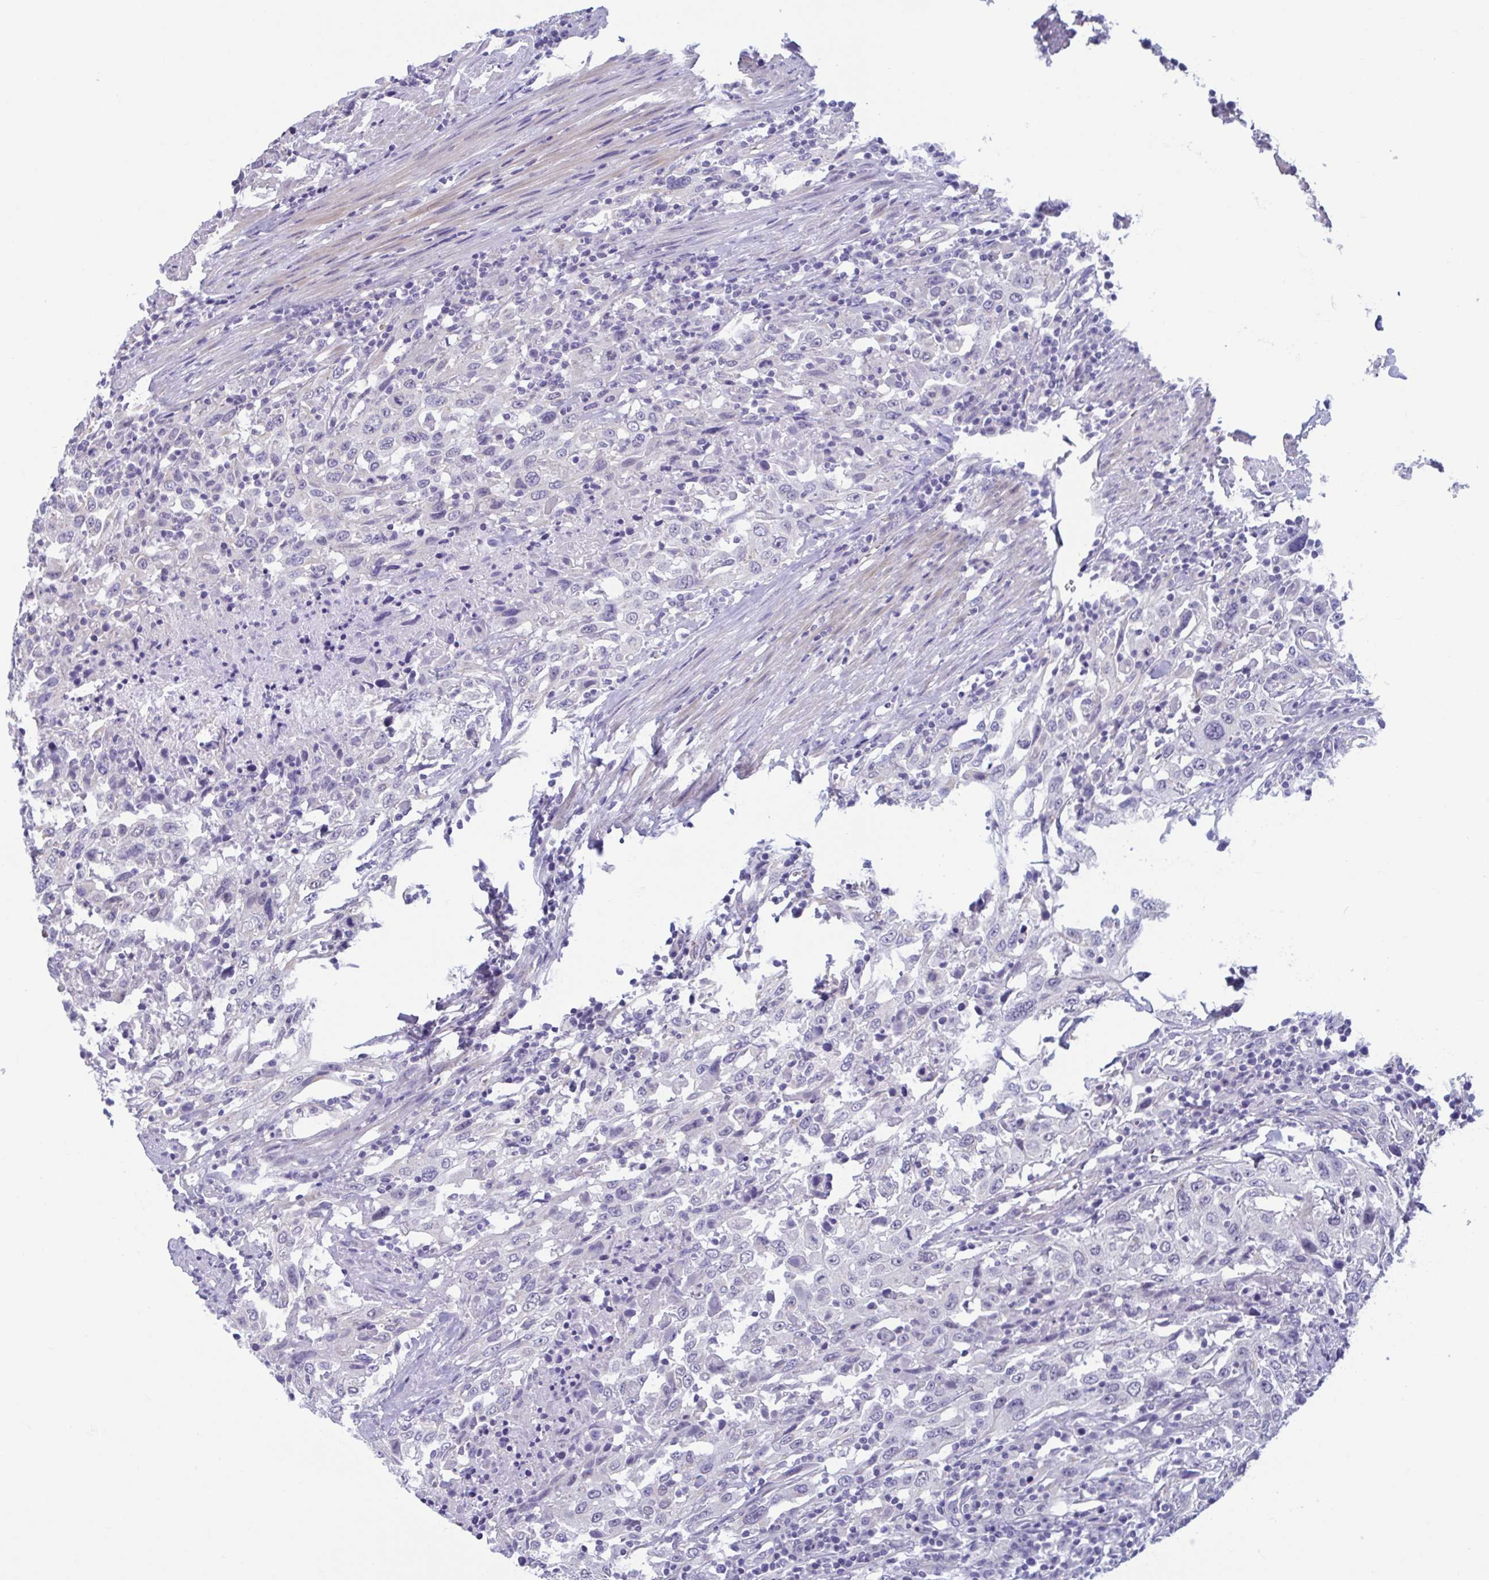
{"staining": {"intensity": "negative", "quantity": "none", "location": "none"}, "tissue": "urothelial cancer", "cell_type": "Tumor cells", "image_type": "cancer", "snomed": [{"axis": "morphology", "description": "Urothelial carcinoma, High grade"}, {"axis": "topography", "description": "Urinary bladder"}], "caption": "A micrograph of human urothelial cancer is negative for staining in tumor cells.", "gene": "MORC4", "patient": {"sex": "male", "age": 61}}